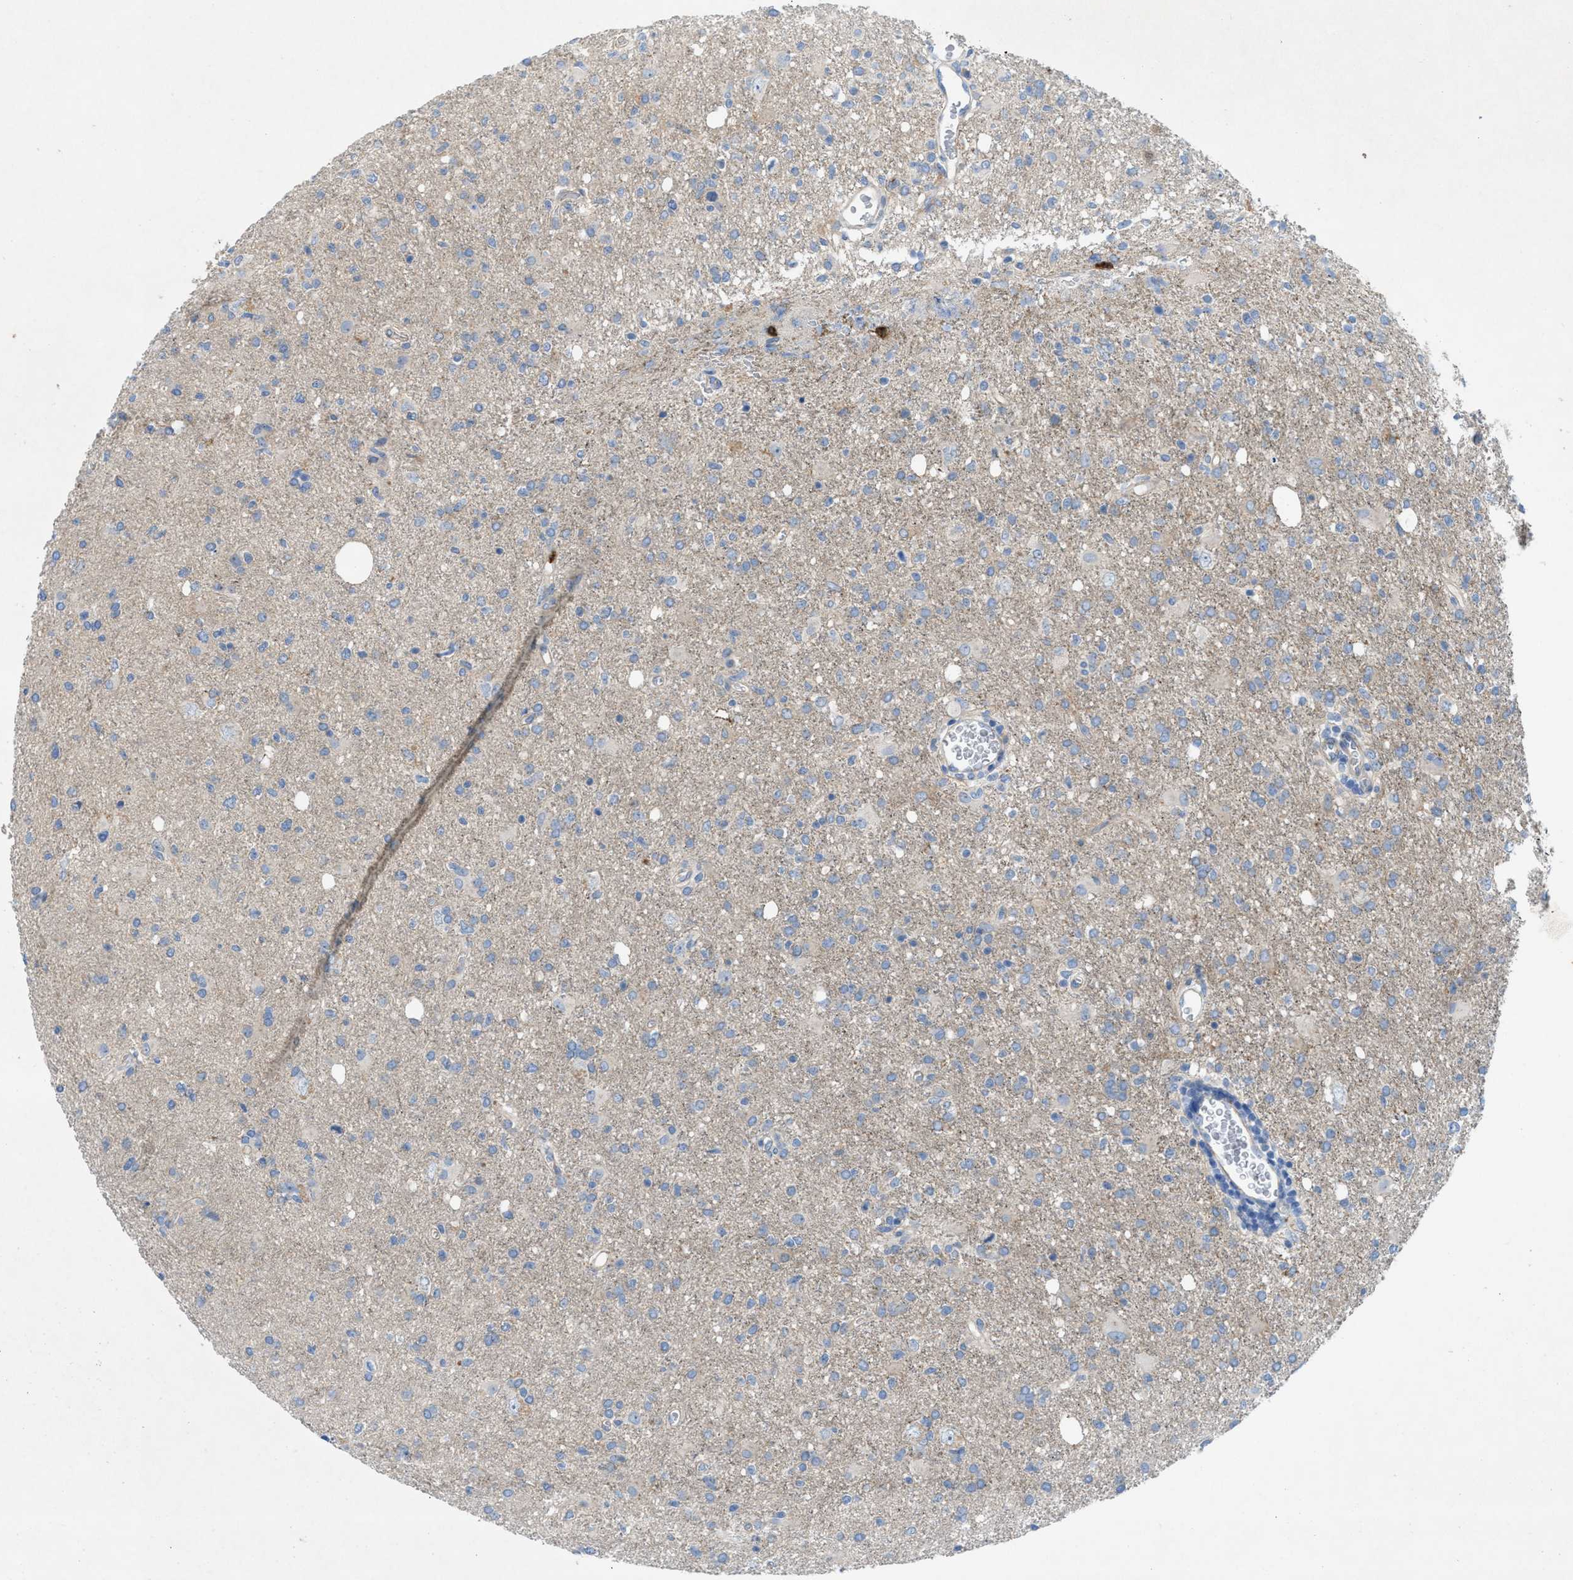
{"staining": {"intensity": "weak", "quantity": "<25%", "location": "cytoplasmic/membranous"}, "tissue": "glioma", "cell_type": "Tumor cells", "image_type": "cancer", "snomed": [{"axis": "morphology", "description": "Glioma, malignant, High grade"}, {"axis": "topography", "description": "Brain"}], "caption": "An immunohistochemistry photomicrograph of glioma is shown. There is no staining in tumor cells of glioma.", "gene": "CMTM1", "patient": {"sex": "female", "age": 57}}